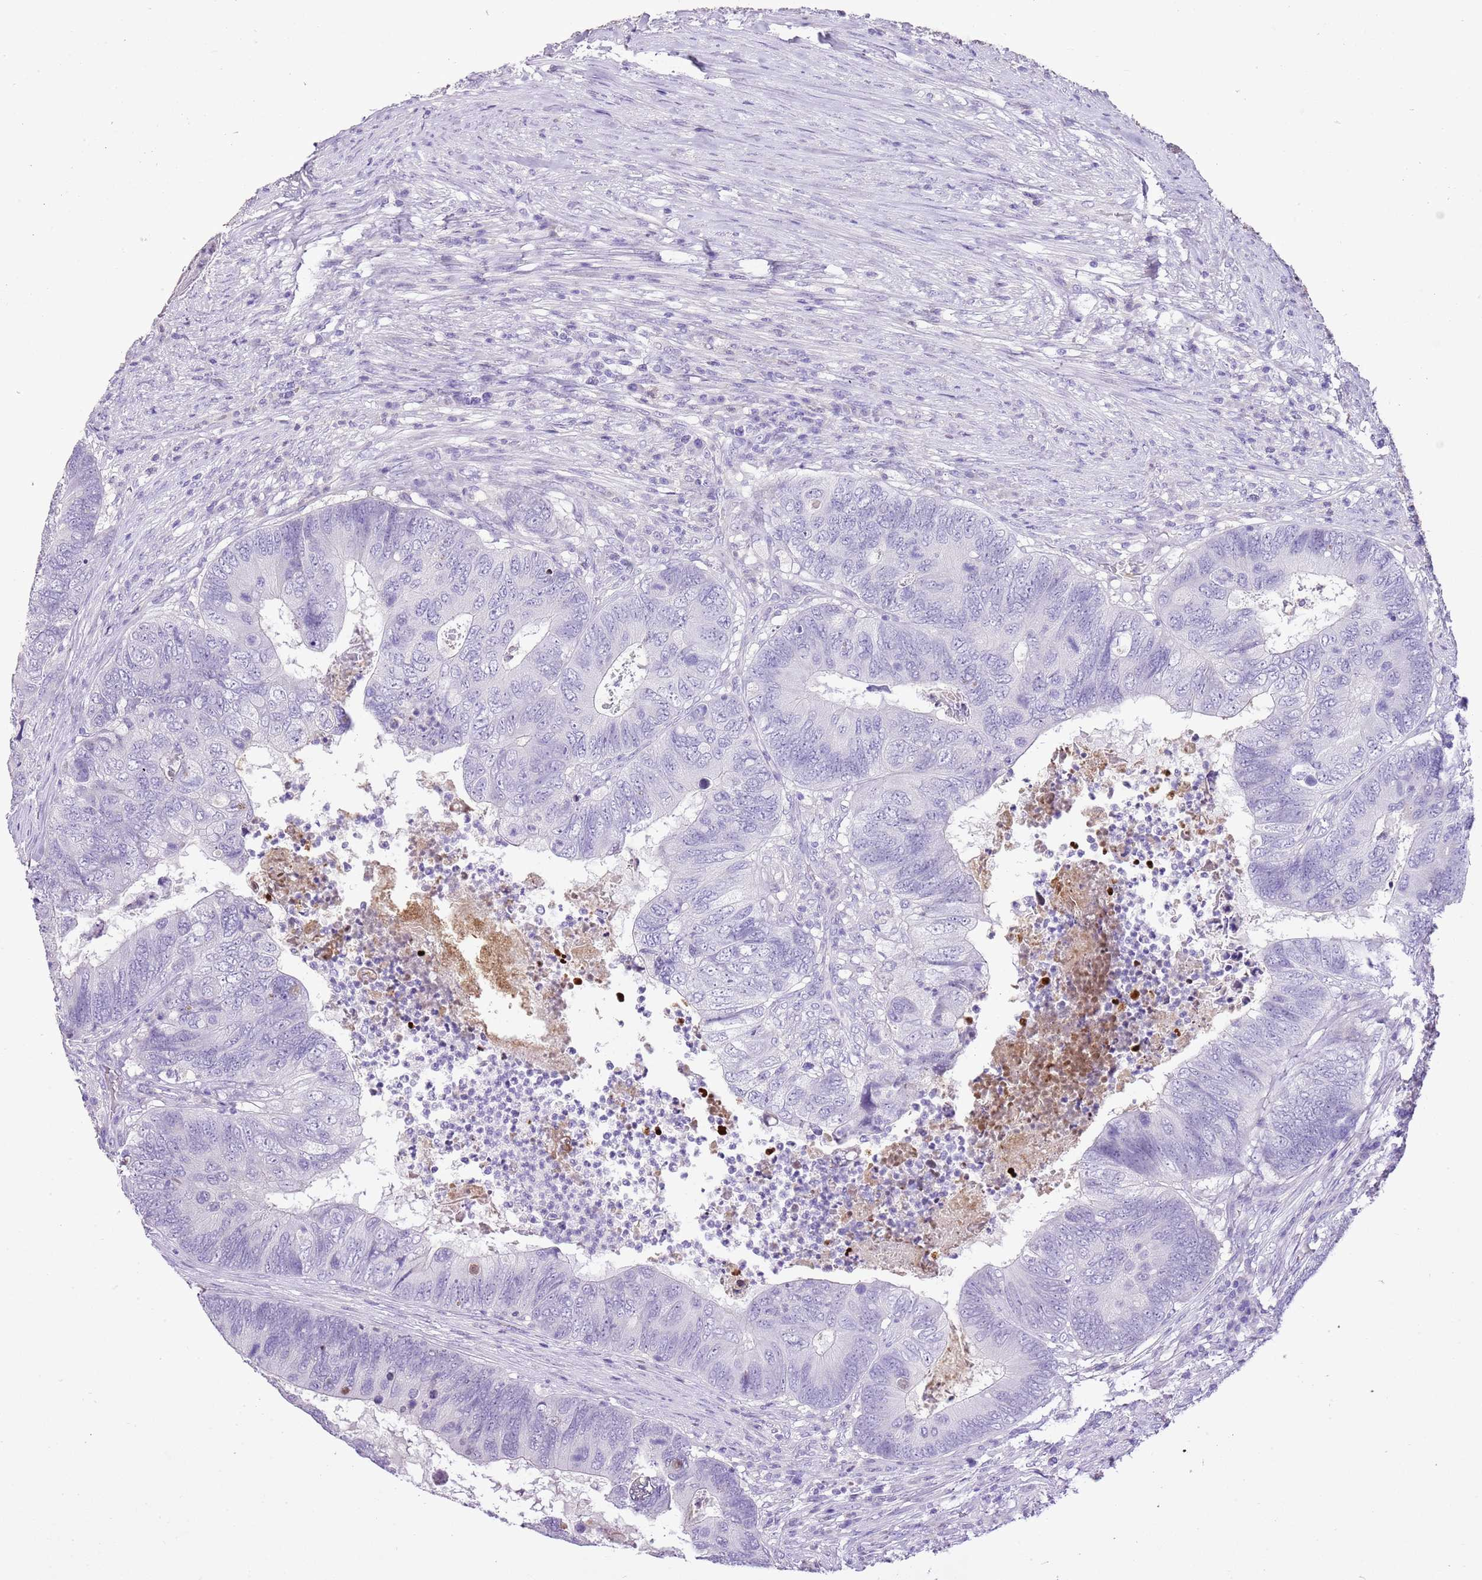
{"staining": {"intensity": "negative", "quantity": "none", "location": "none"}, "tissue": "colorectal cancer", "cell_type": "Tumor cells", "image_type": "cancer", "snomed": [{"axis": "morphology", "description": "Adenocarcinoma, NOS"}, {"axis": "topography", "description": "Colon"}], "caption": "This photomicrograph is of colorectal cancer (adenocarcinoma) stained with IHC to label a protein in brown with the nuclei are counter-stained blue. There is no staining in tumor cells.", "gene": "XPO7", "patient": {"sex": "female", "age": 67}}